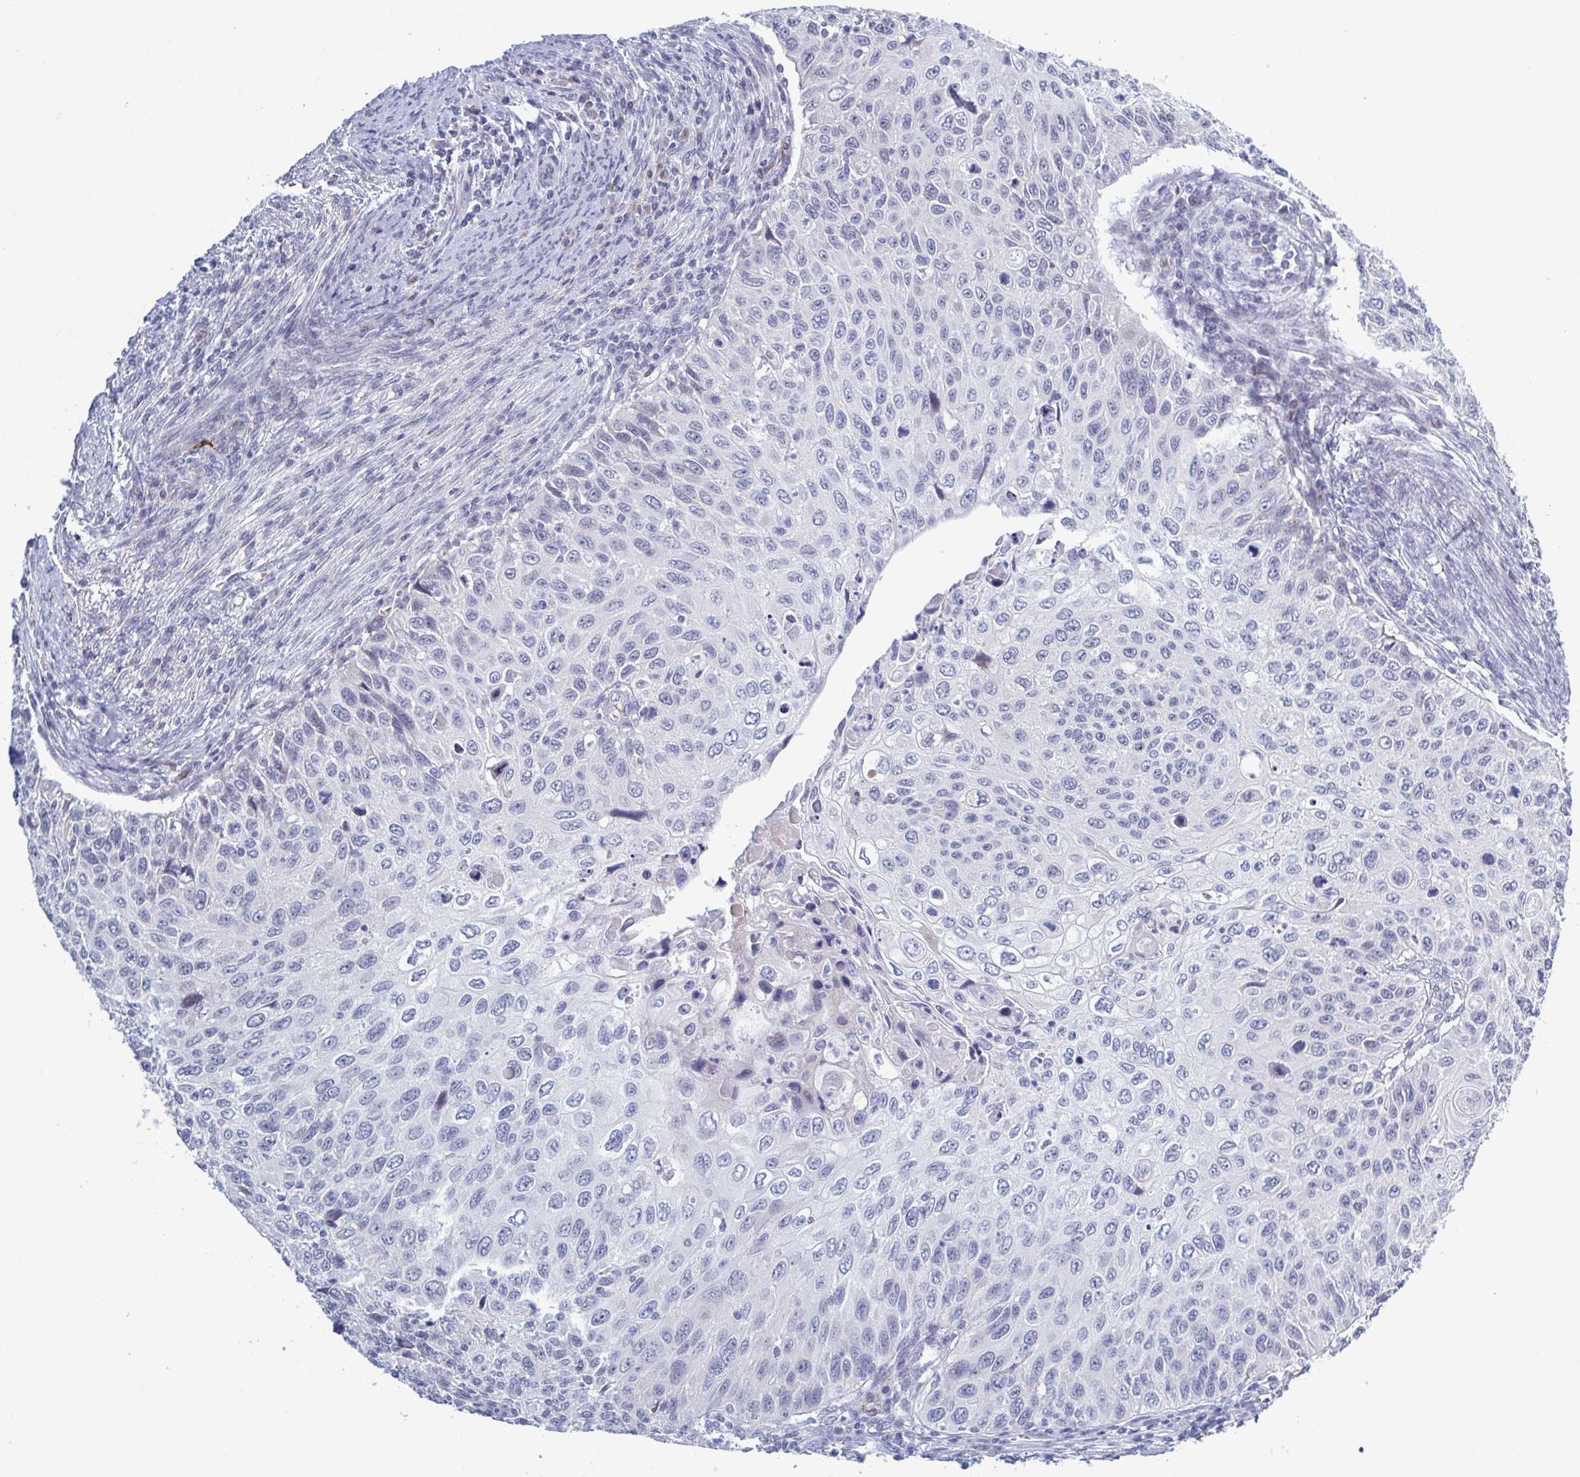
{"staining": {"intensity": "negative", "quantity": "none", "location": "none"}, "tissue": "cervical cancer", "cell_type": "Tumor cells", "image_type": "cancer", "snomed": [{"axis": "morphology", "description": "Squamous cell carcinoma, NOS"}, {"axis": "topography", "description": "Cervix"}], "caption": "Tumor cells are negative for brown protein staining in squamous cell carcinoma (cervical).", "gene": "HSD11B2", "patient": {"sex": "female", "age": 70}}